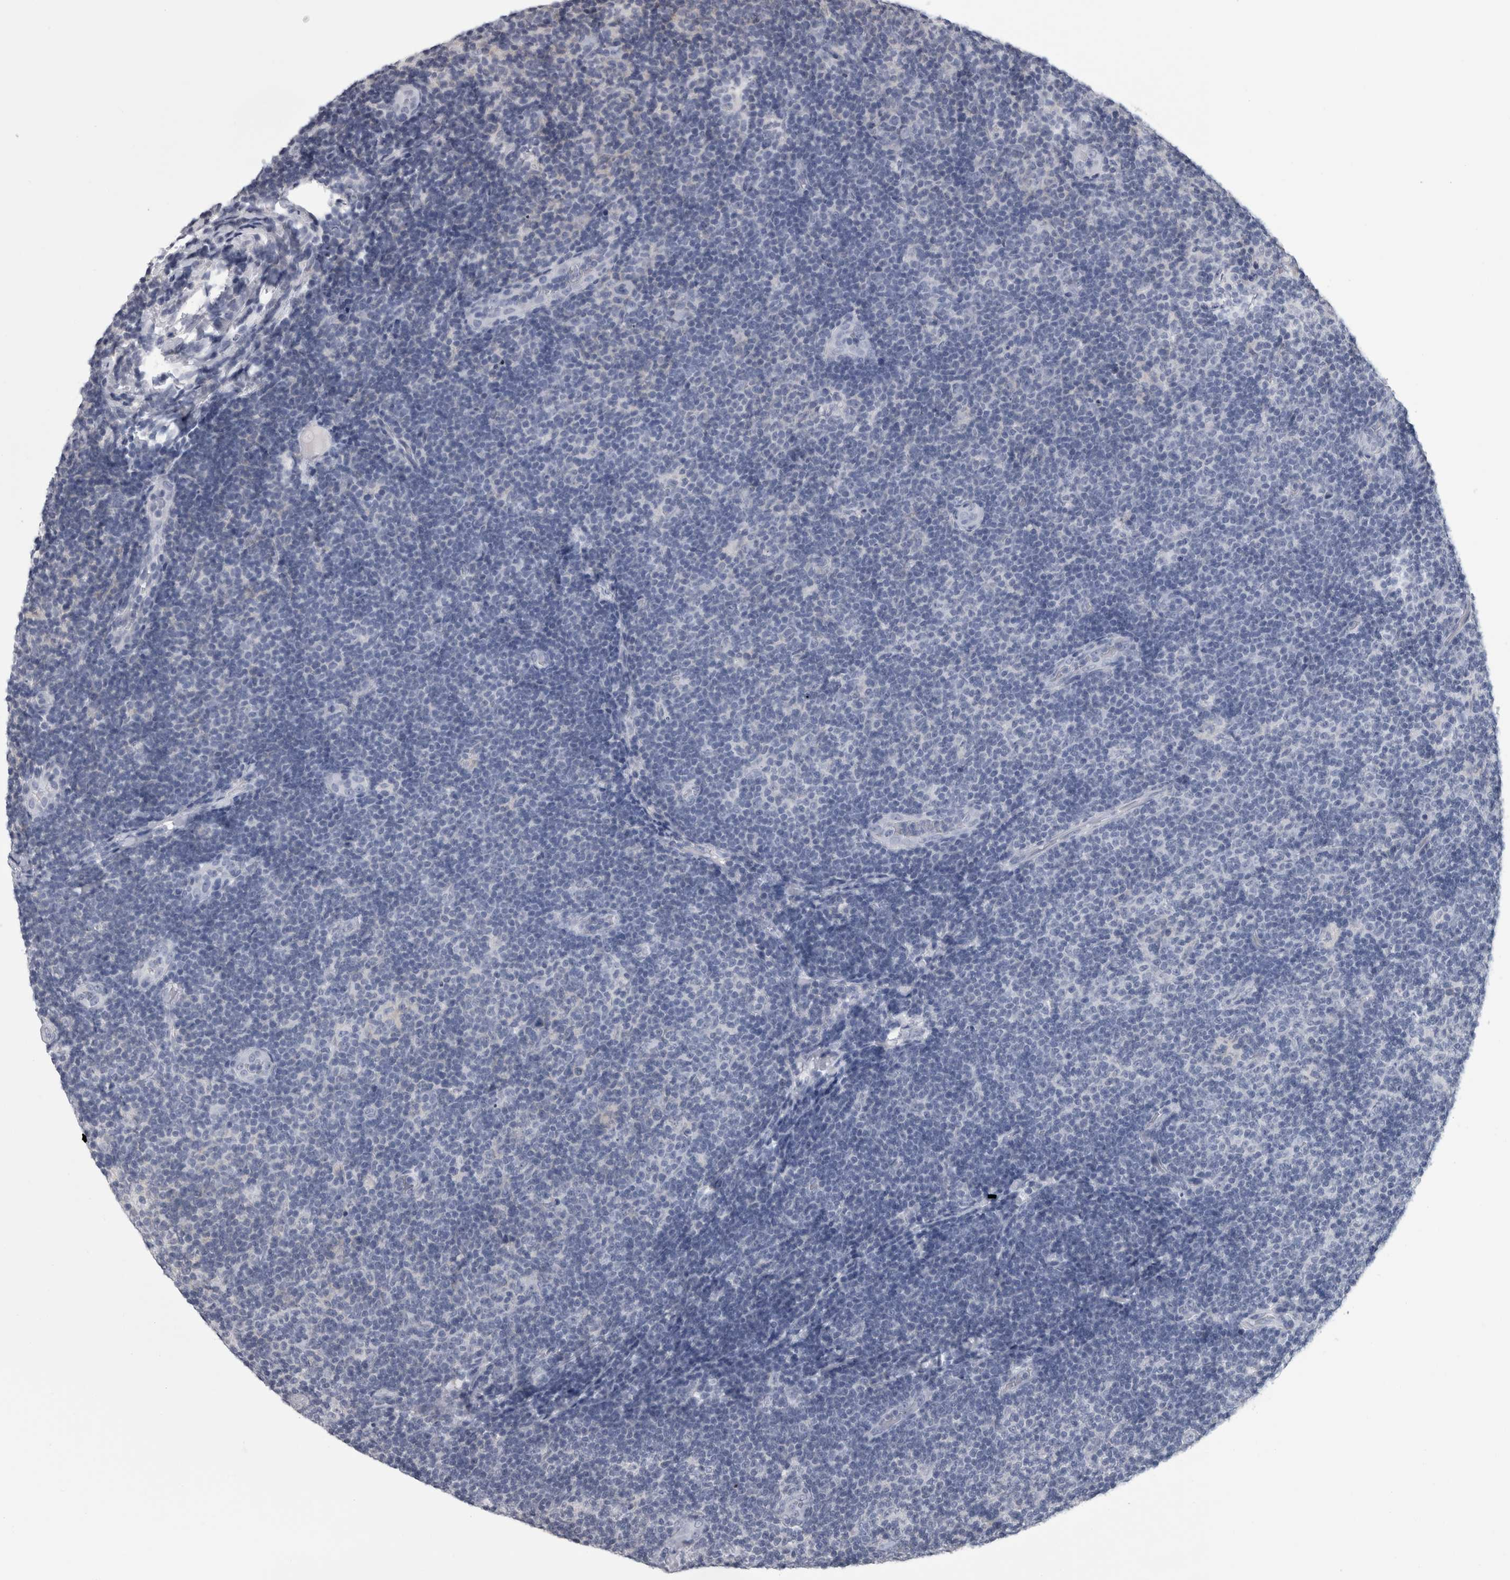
{"staining": {"intensity": "negative", "quantity": "none", "location": "none"}, "tissue": "lymphoma", "cell_type": "Tumor cells", "image_type": "cancer", "snomed": [{"axis": "morphology", "description": "Malignant lymphoma, non-Hodgkin's type, Low grade"}, {"axis": "topography", "description": "Lymph node"}], "caption": "The photomicrograph demonstrates no significant positivity in tumor cells of lymphoma. The staining is performed using DAB (3,3'-diaminobenzidine) brown chromogen with nuclei counter-stained in using hematoxylin.", "gene": "AFMID", "patient": {"sex": "male", "age": 83}}